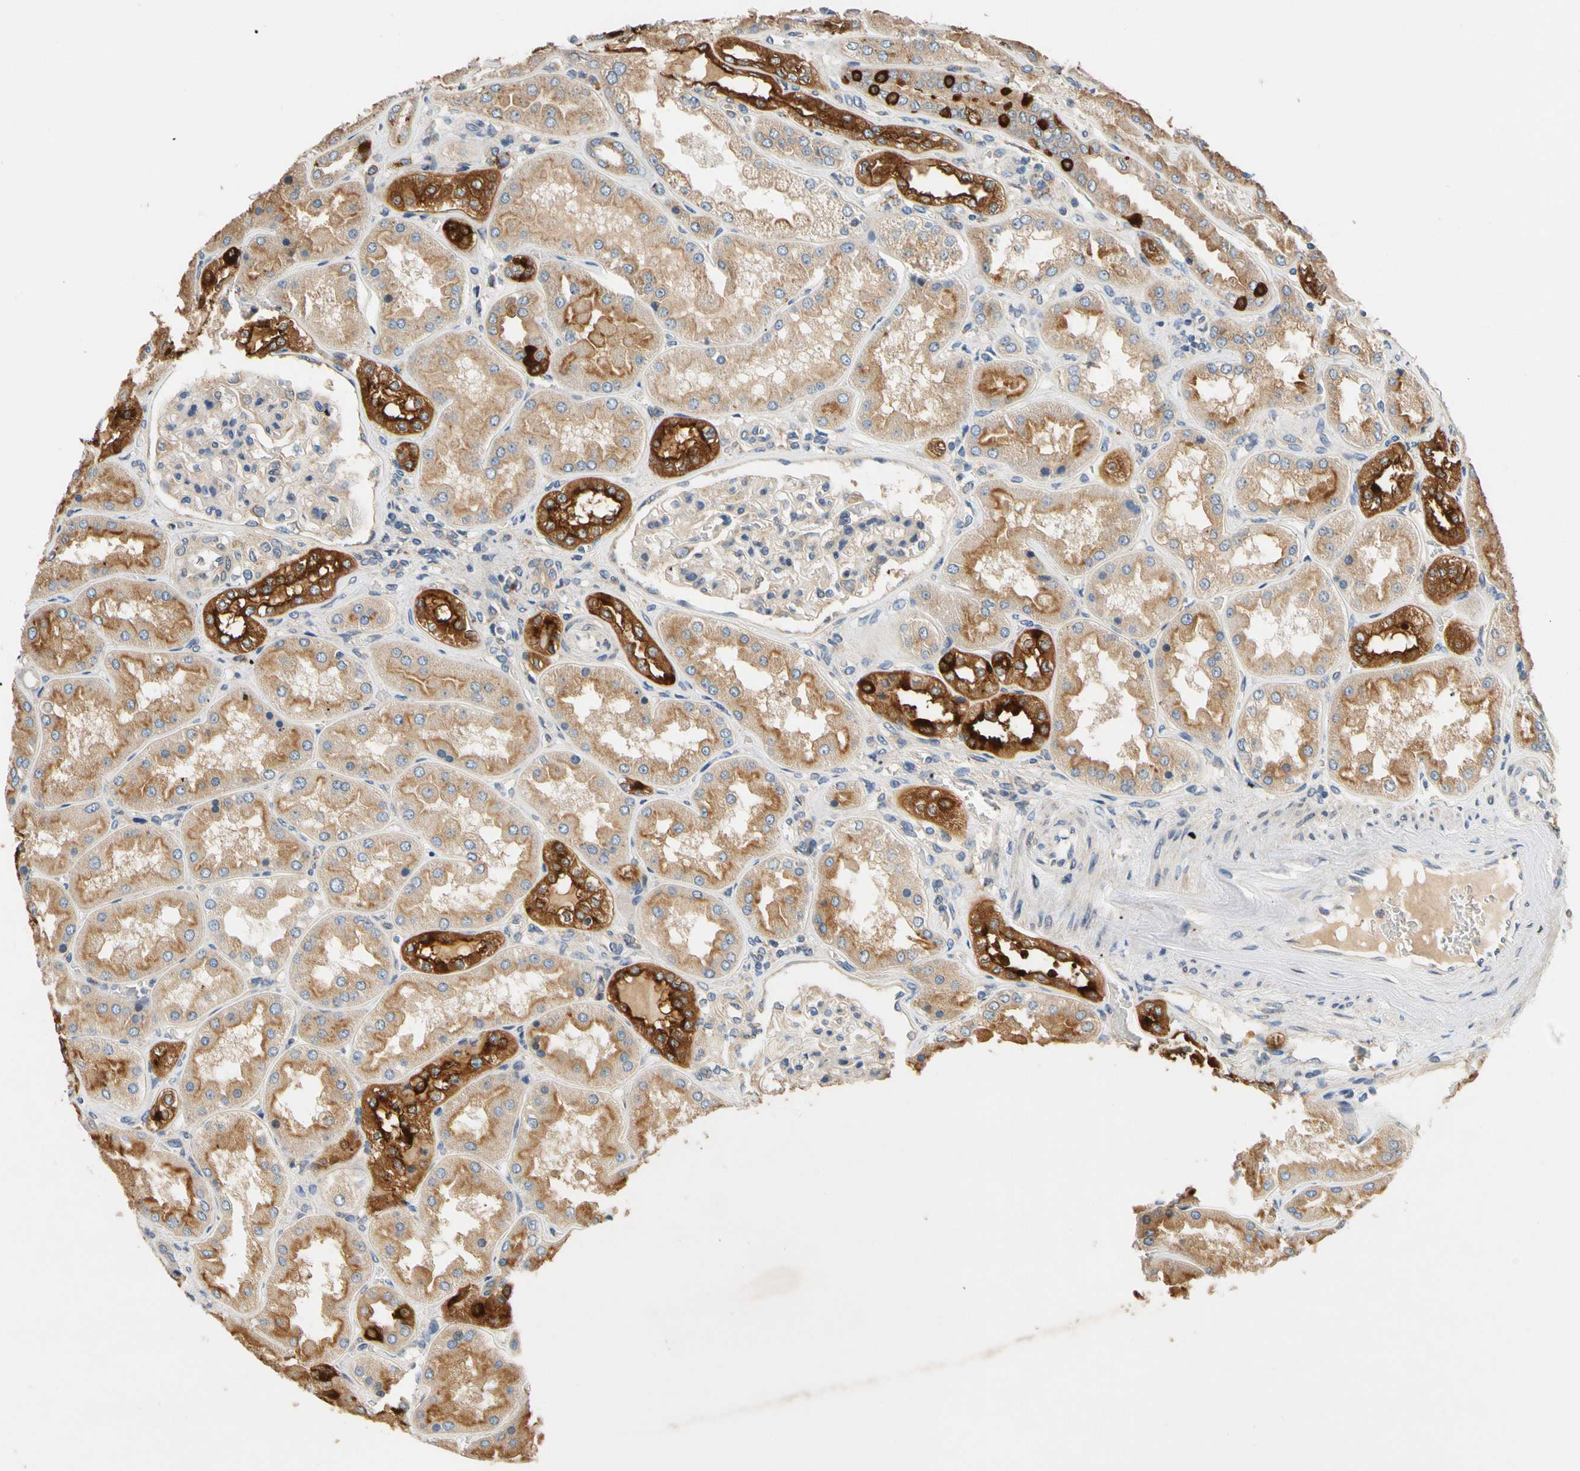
{"staining": {"intensity": "weak", "quantity": "<25%", "location": "cytoplasmic/membranous"}, "tissue": "kidney", "cell_type": "Cells in glomeruli", "image_type": "normal", "snomed": [{"axis": "morphology", "description": "Normal tissue, NOS"}, {"axis": "topography", "description": "Kidney"}], "caption": "This is a photomicrograph of immunohistochemistry staining of normal kidney, which shows no staining in cells in glomeruli.", "gene": "USP12", "patient": {"sex": "female", "age": 56}}